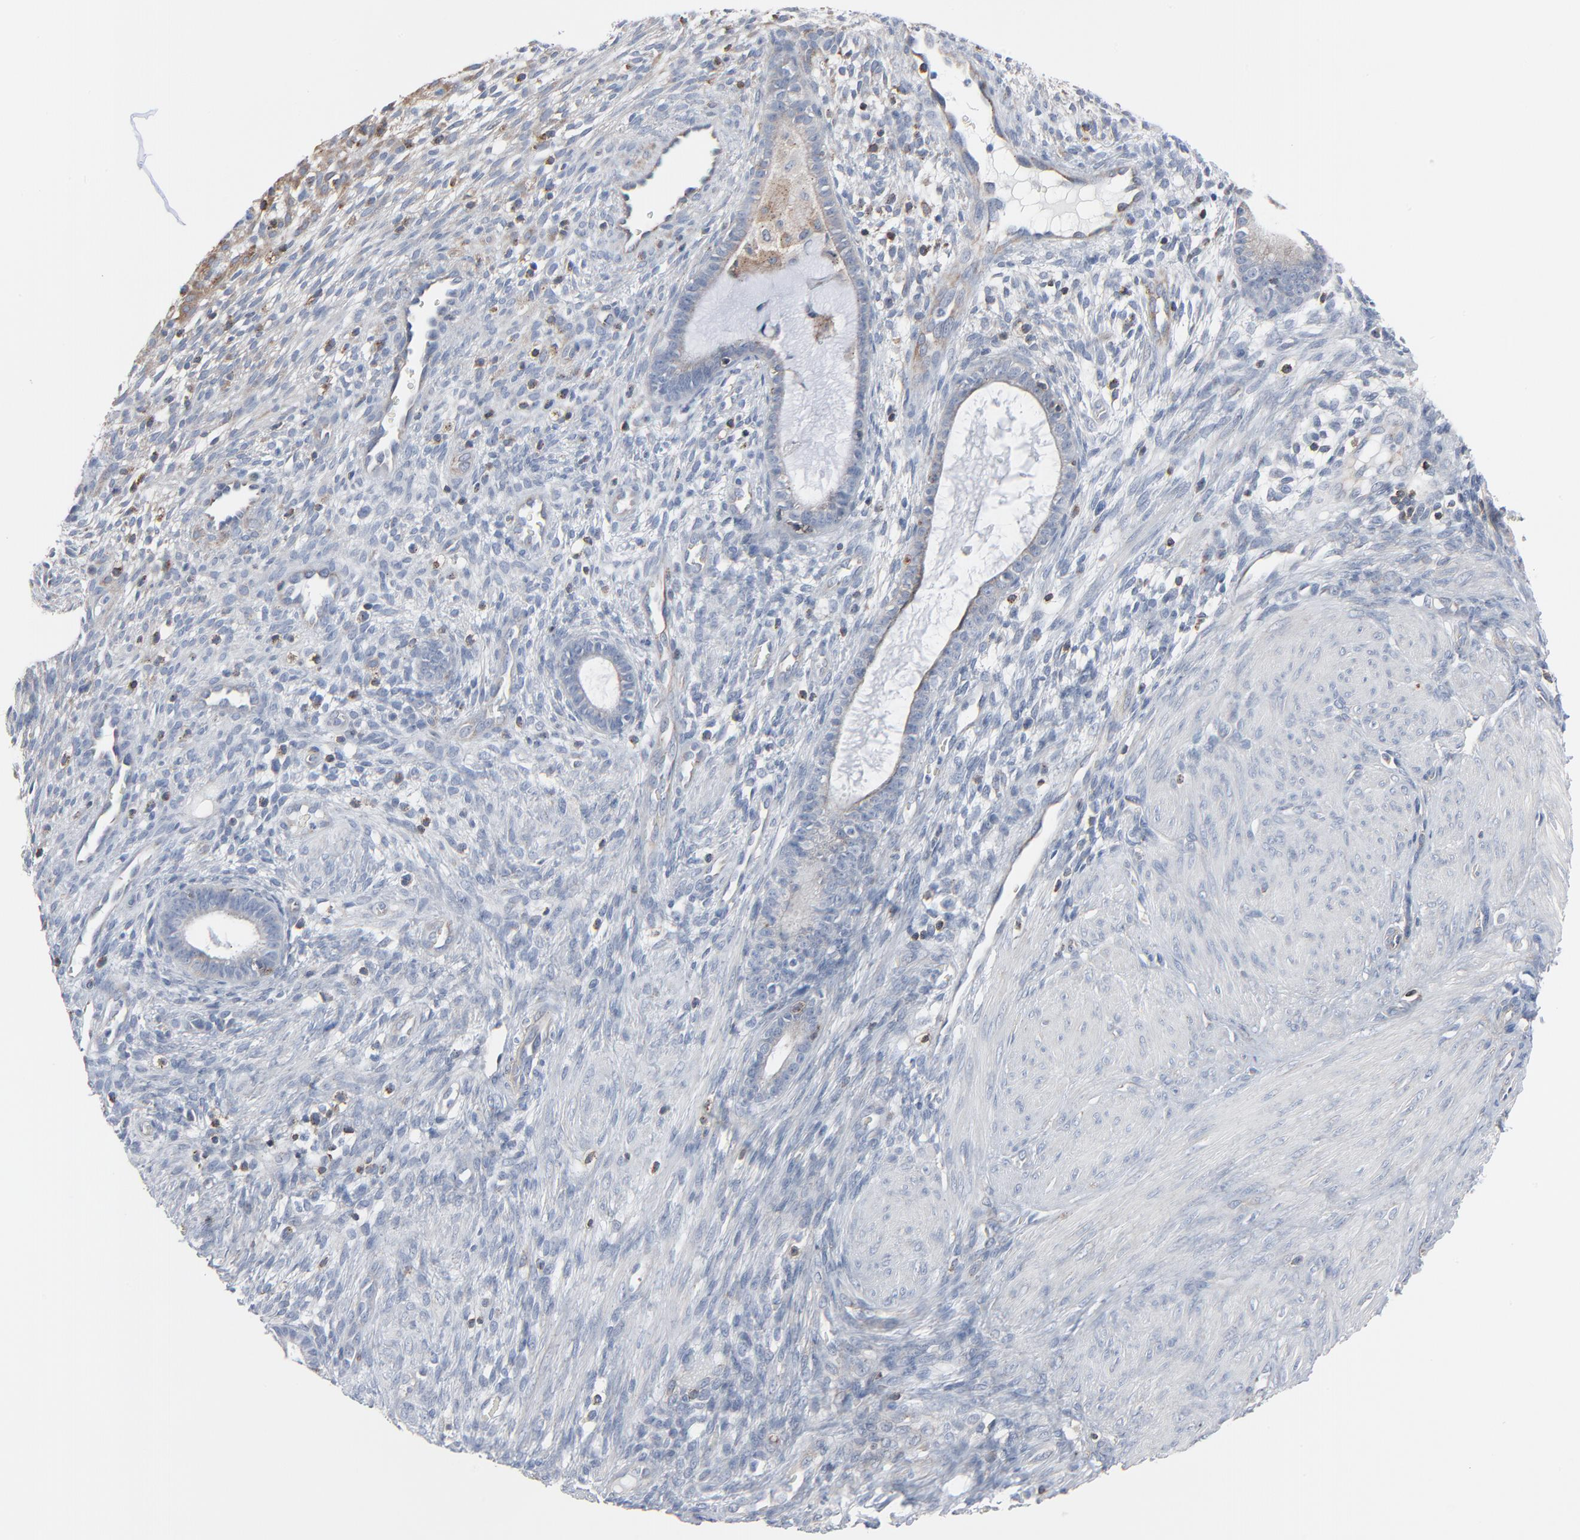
{"staining": {"intensity": "moderate", "quantity": "<25%", "location": "cytoplasmic/membranous"}, "tissue": "endometrium", "cell_type": "Cells in endometrial stroma", "image_type": "normal", "snomed": [{"axis": "morphology", "description": "Normal tissue, NOS"}, {"axis": "topography", "description": "Endometrium"}], "caption": "Immunohistochemical staining of normal endometrium displays moderate cytoplasmic/membranous protein positivity in about <25% of cells in endometrial stroma.", "gene": "OPTN", "patient": {"sex": "female", "age": 72}}